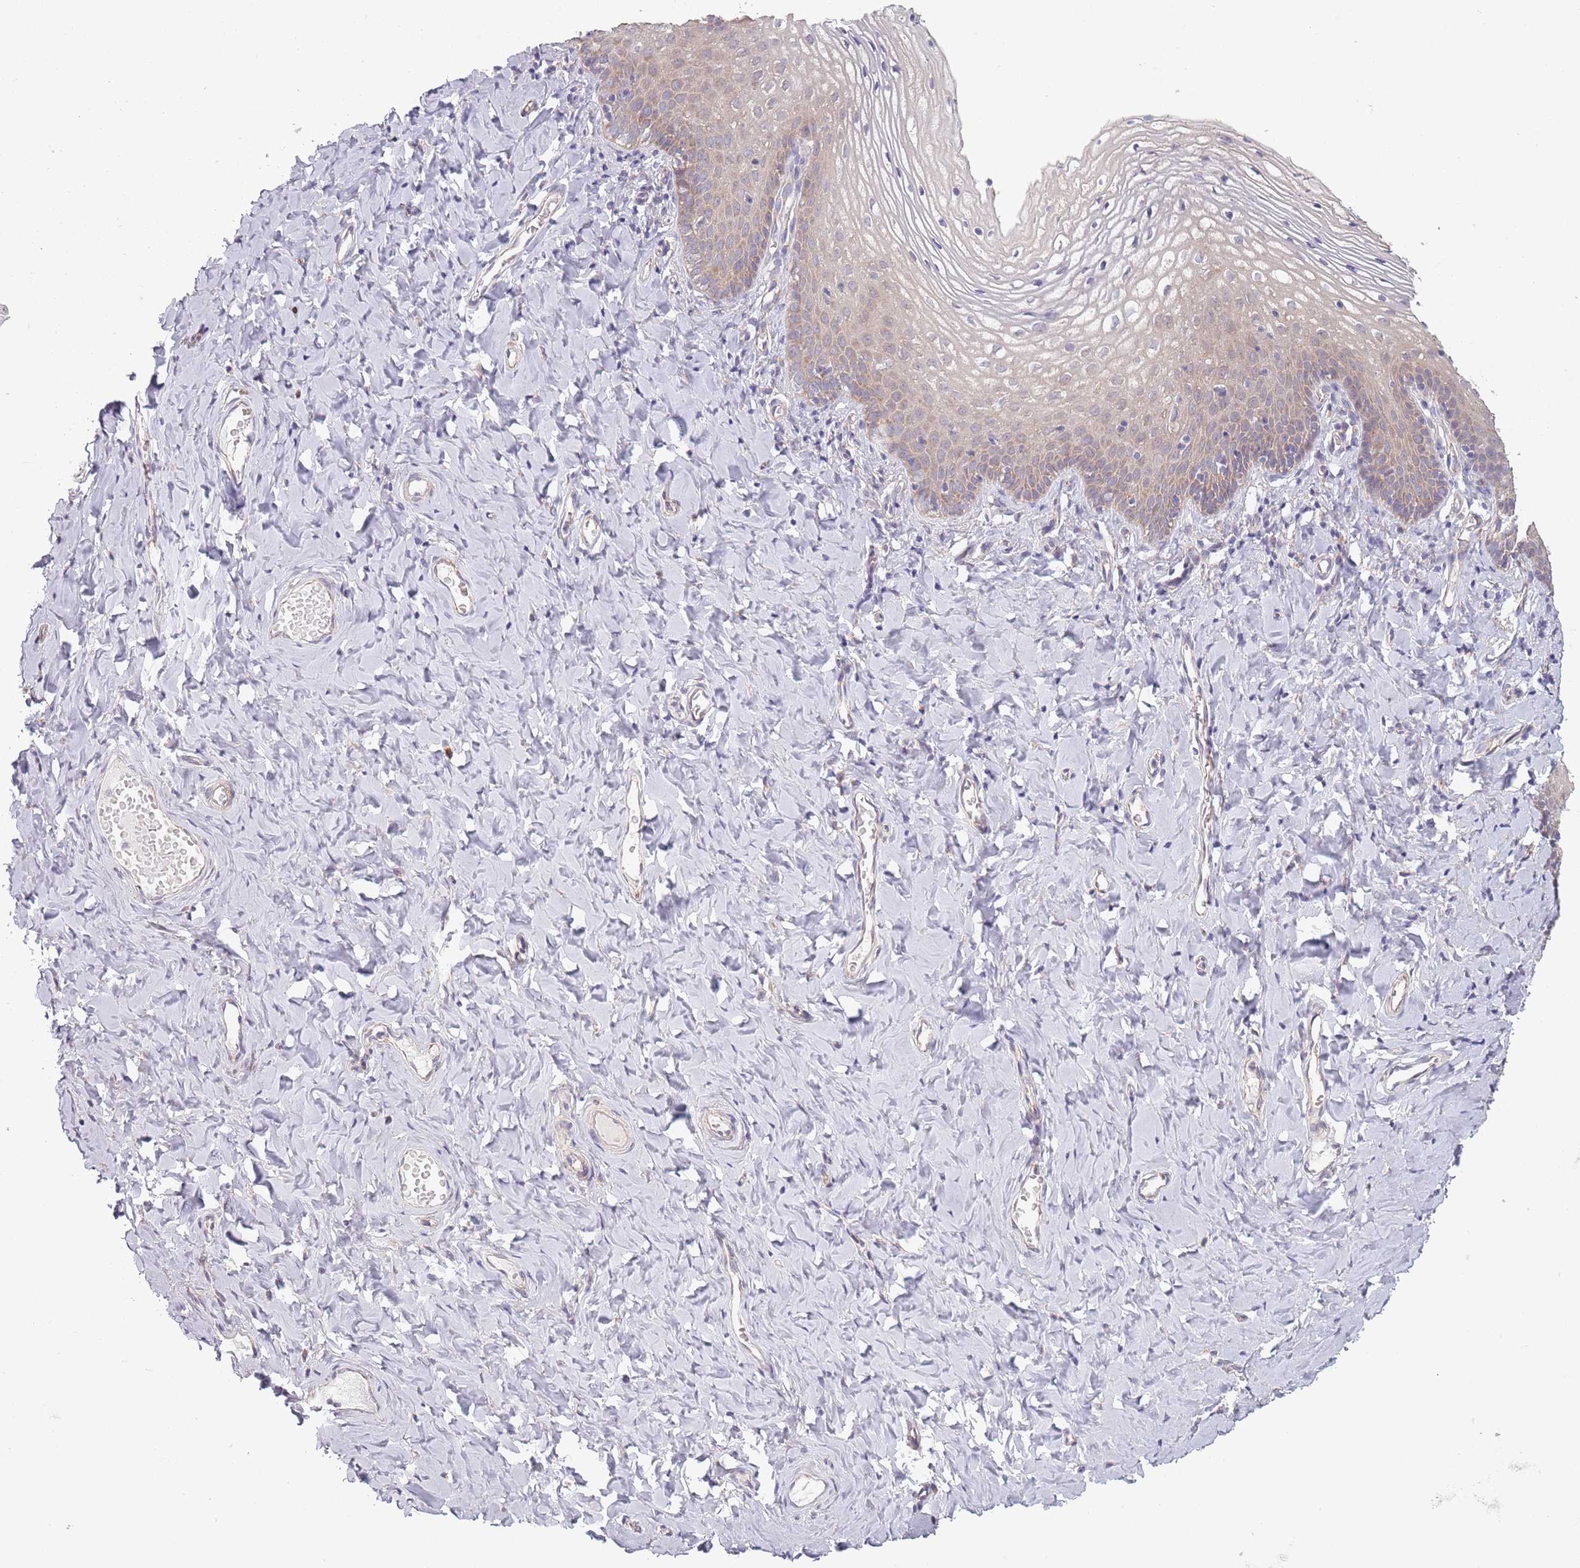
{"staining": {"intensity": "weak", "quantity": "<25%", "location": "cytoplasmic/membranous"}, "tissue": "vagina", "cell_type": "Squamous epithelial cells", "image_type": "normal", "snomed": [{"axis": "morphology", "description": "Normal tissue, NOS"}, {"axis": "topography", "description": "Vagina"}], "caption": "This is an immunohistochemistry (IHC) micrograph of unremarkable vagina. There is no positivity in squamous epithelial cells.", "gene": "COQ5", "patient": {"sex": "female", "age": 60}}